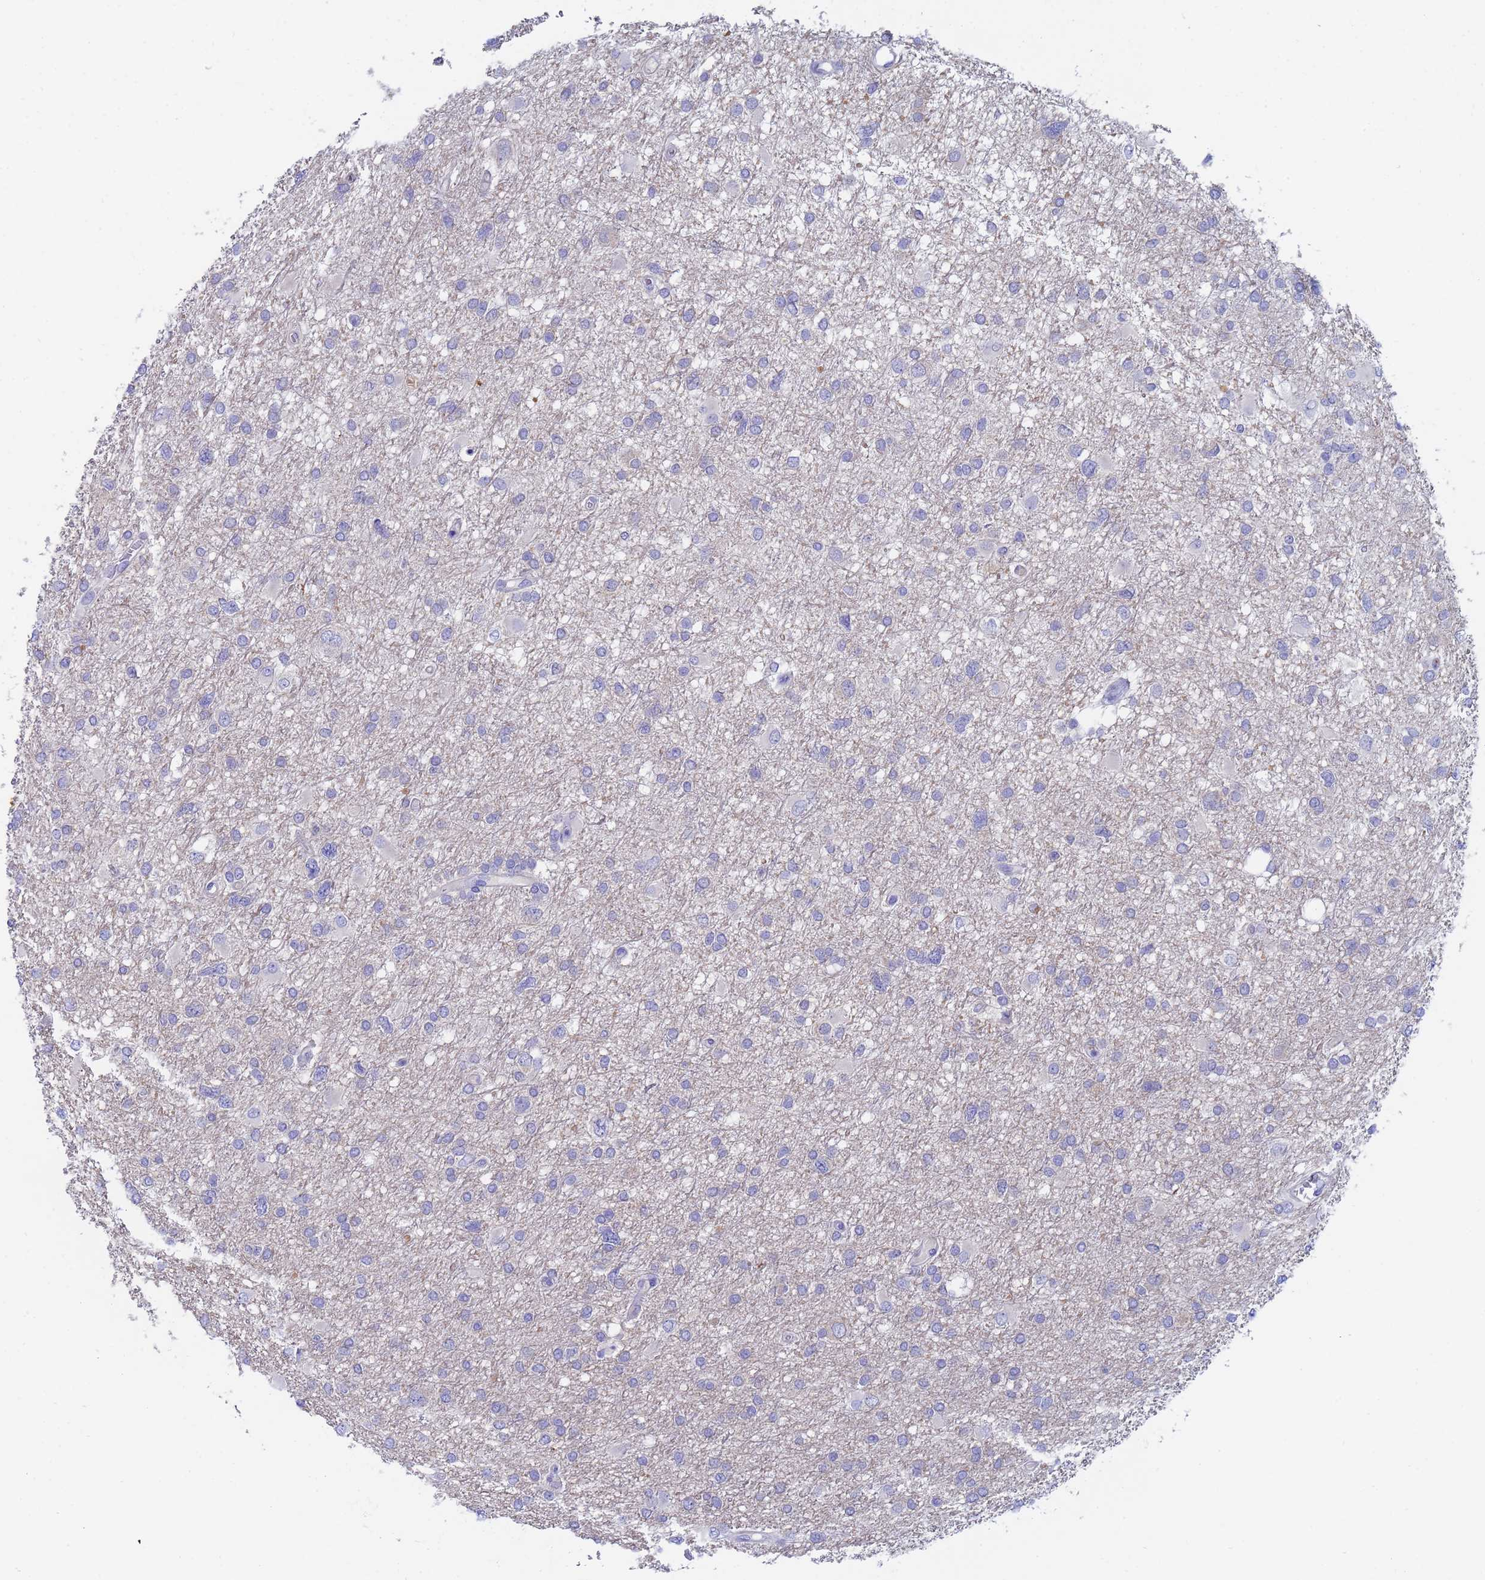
{"staining": {"intensity": "negative", "quantity": "none", "location": "none"}, "tissue": "glioma", "cell_type": "Tumor cells", "image_type": "cancer", "snomed": [{"axis": "morphology", "description": "Glioma, malignant, High grade"}, {"axis": "topography", "description": "Brain"}], "caption": "An IHC histopathology image of high-grade glioma (malignant) is shown. There is no staining in tumor cells of high-grade glioma (malignant). The staining was performed using DAB (3,3'-diaminobenzidine) to visualize the protein expression in brown, while the nuclei were stained in blue with hematoxylin (Magnification: 20x).", "gene": "UBE2O", "patient": {"sex": "male", "age": 61}}